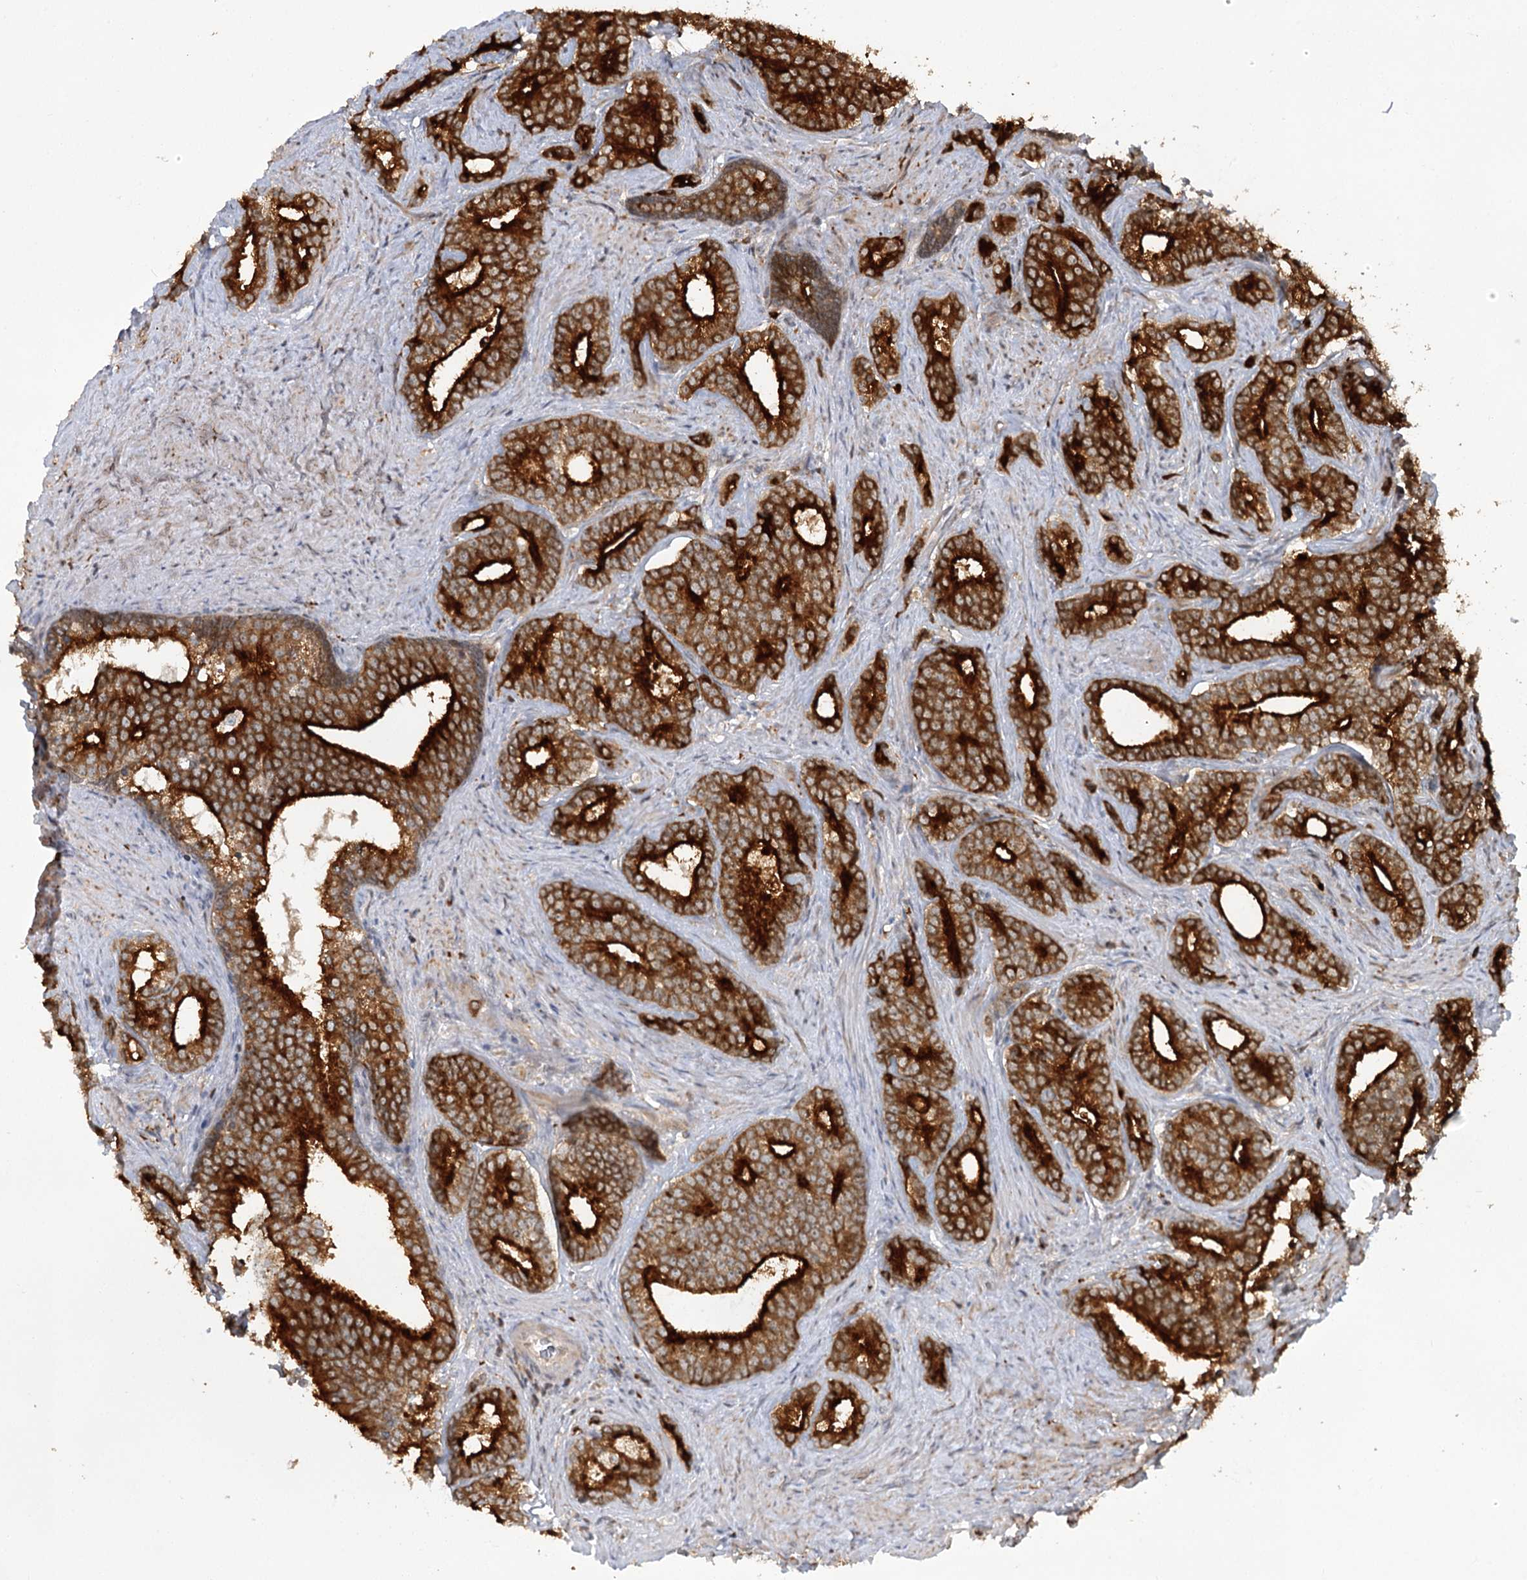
{"staining": {"intensity": "strong", "quantity": ">75%", "location": "cytoplasmic/membranous"}, "tissue": "prostate cancer", "cell_type": "Tumor cells", "image_type": "cancer", "snomed": [{"axis": "morphology", "description": "Adenocarcinoma, Low grade"}, {"axis": "topography", "description": "Prostate"}], "caption": "Tumor cells demonstrate high levels of strong cytoplasmic/membranous positivity in approximately >75% of cells in prostate adenocarcinoma (low-grade).", "gene": "SYTL1", "patient": {"sex": "male", "age": 71}}